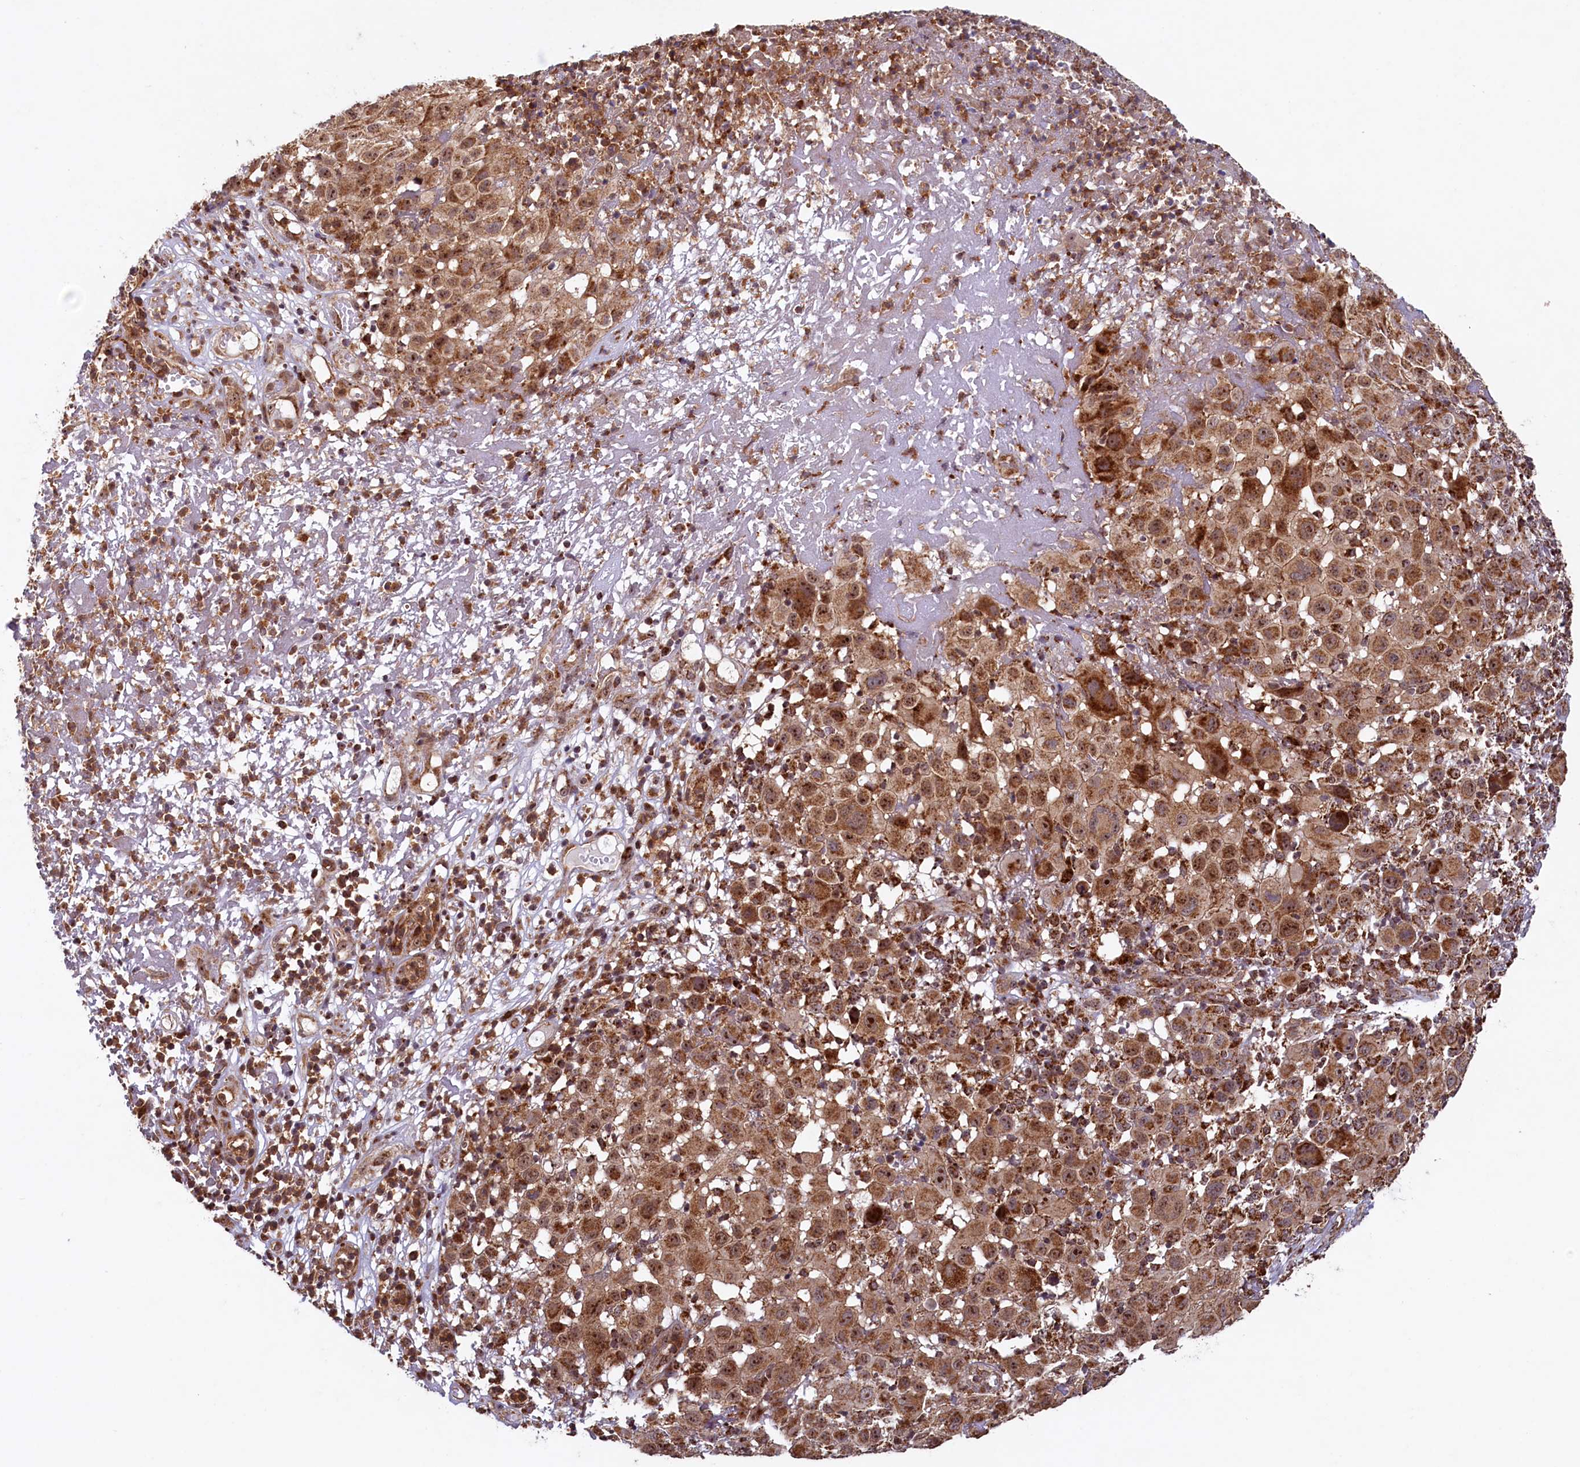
{"staining": {"intensity": "moderate", "quantity": ">75%", "location": "cytoplasmic/membranous,nuclear"}, "tissue": "melanoma", "cell_type": "Tumor cells", "image_type": "cancer", "snomed": [{"axis": "morphology", "description": "Malignant melanoma, NOS"}, {"axis": "topography", "description": "Skin"}], "caption": "Tumor cells reveal medium levels of moderate cytoplasmic/membranous and nuclear expression in approximately >75% of cells in human malignant melanoma.", "gene": "UBE3B", "patient": {"sex": "male", "age": 73}}